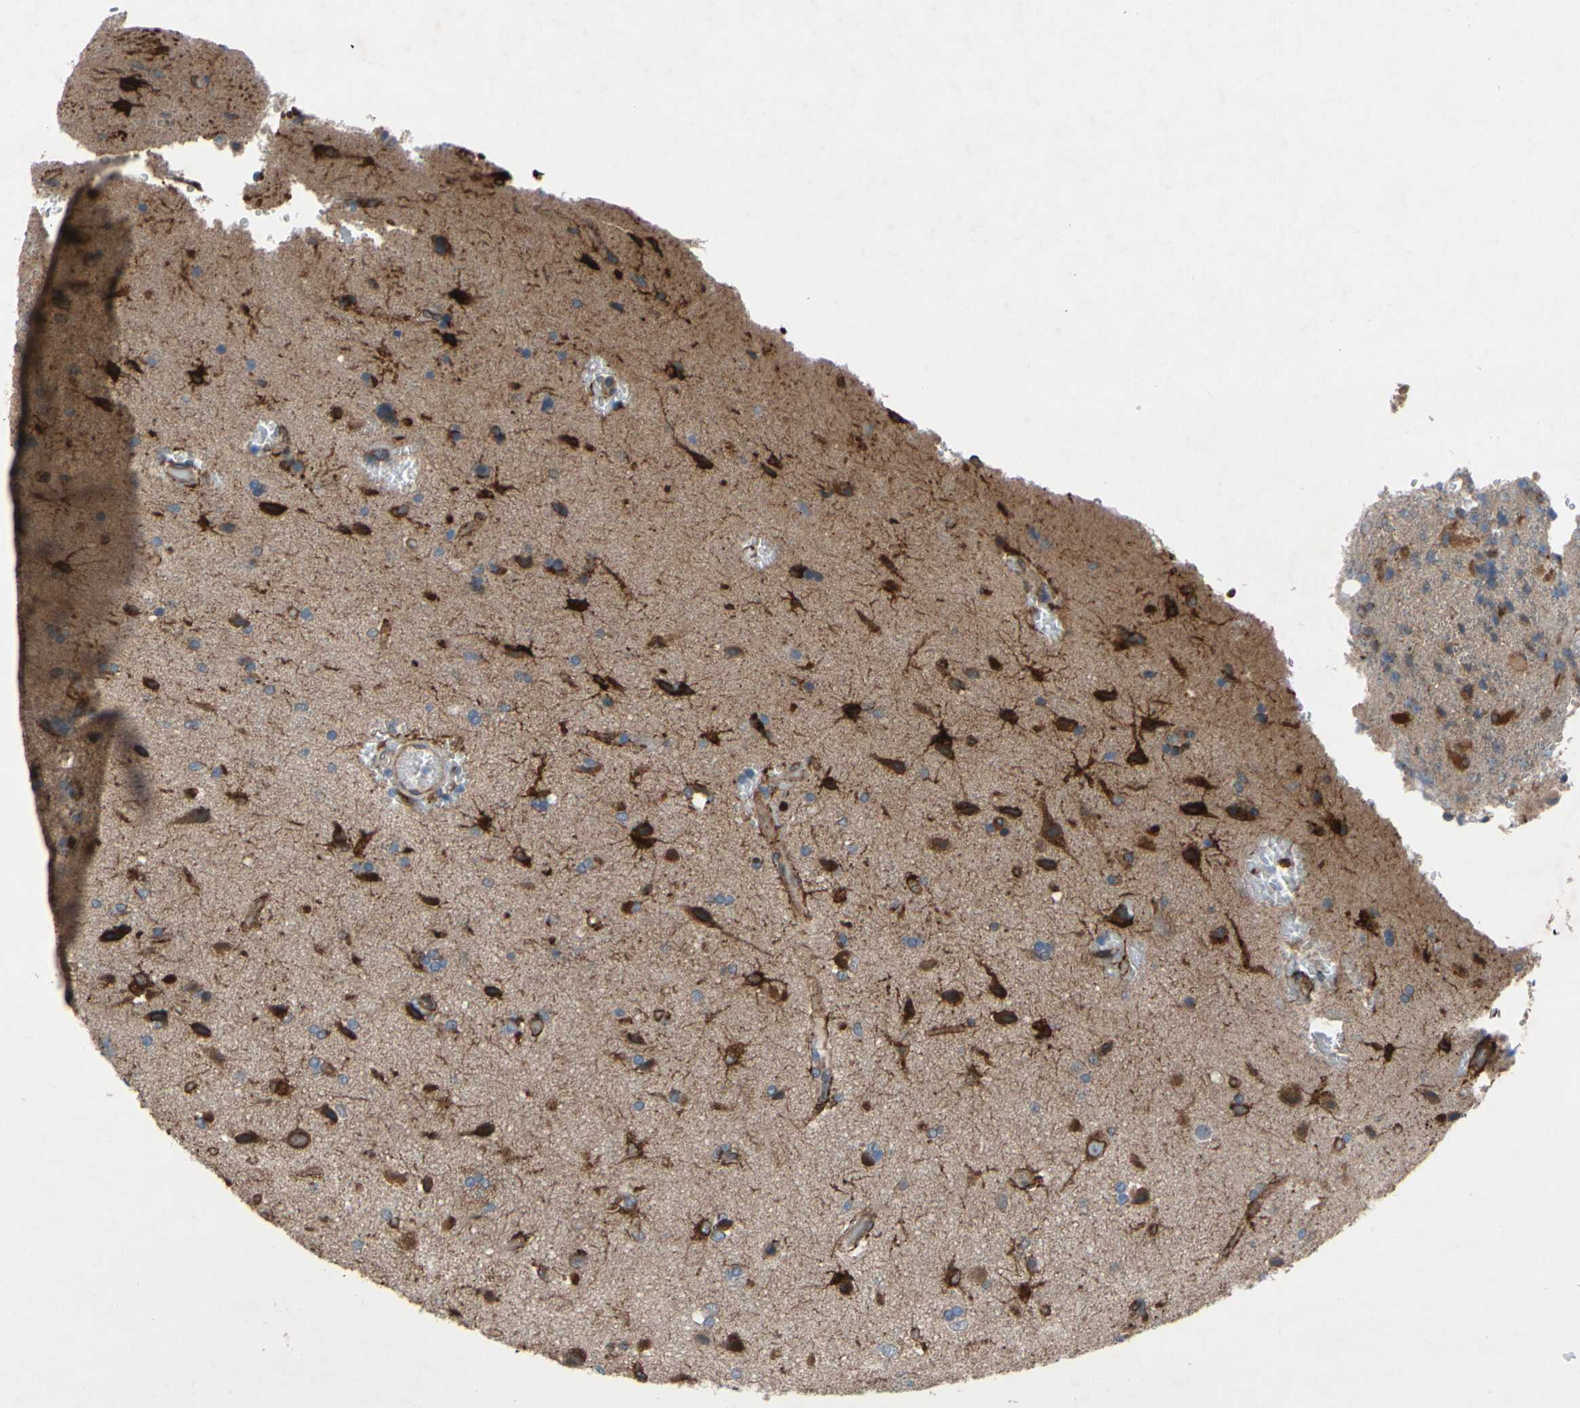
{"staining": {"intensity": "strong", "quantity": "25%-75%", "location": "cytoplasmic/membranous"}, "tissue": "glioma", "cell_type": "Tumor cells", "image_type": "cancer", "snomed": [{"axis": "morphology", "description": "Glioma, malignant, High grade"}, {"axis": "topography", "description": "Brain"}], "caption": "The photomicrograph demonstrates staining of malignant glioma (high-grade), revealing strong cytoplasmic/membranous protein staining (brown color) within tumor cells. (brown staining indicates protein expression, while blue staining denotes nuclei).", "gene": "PRXL2A", "patient": {"sex": "male", "age": 71}}